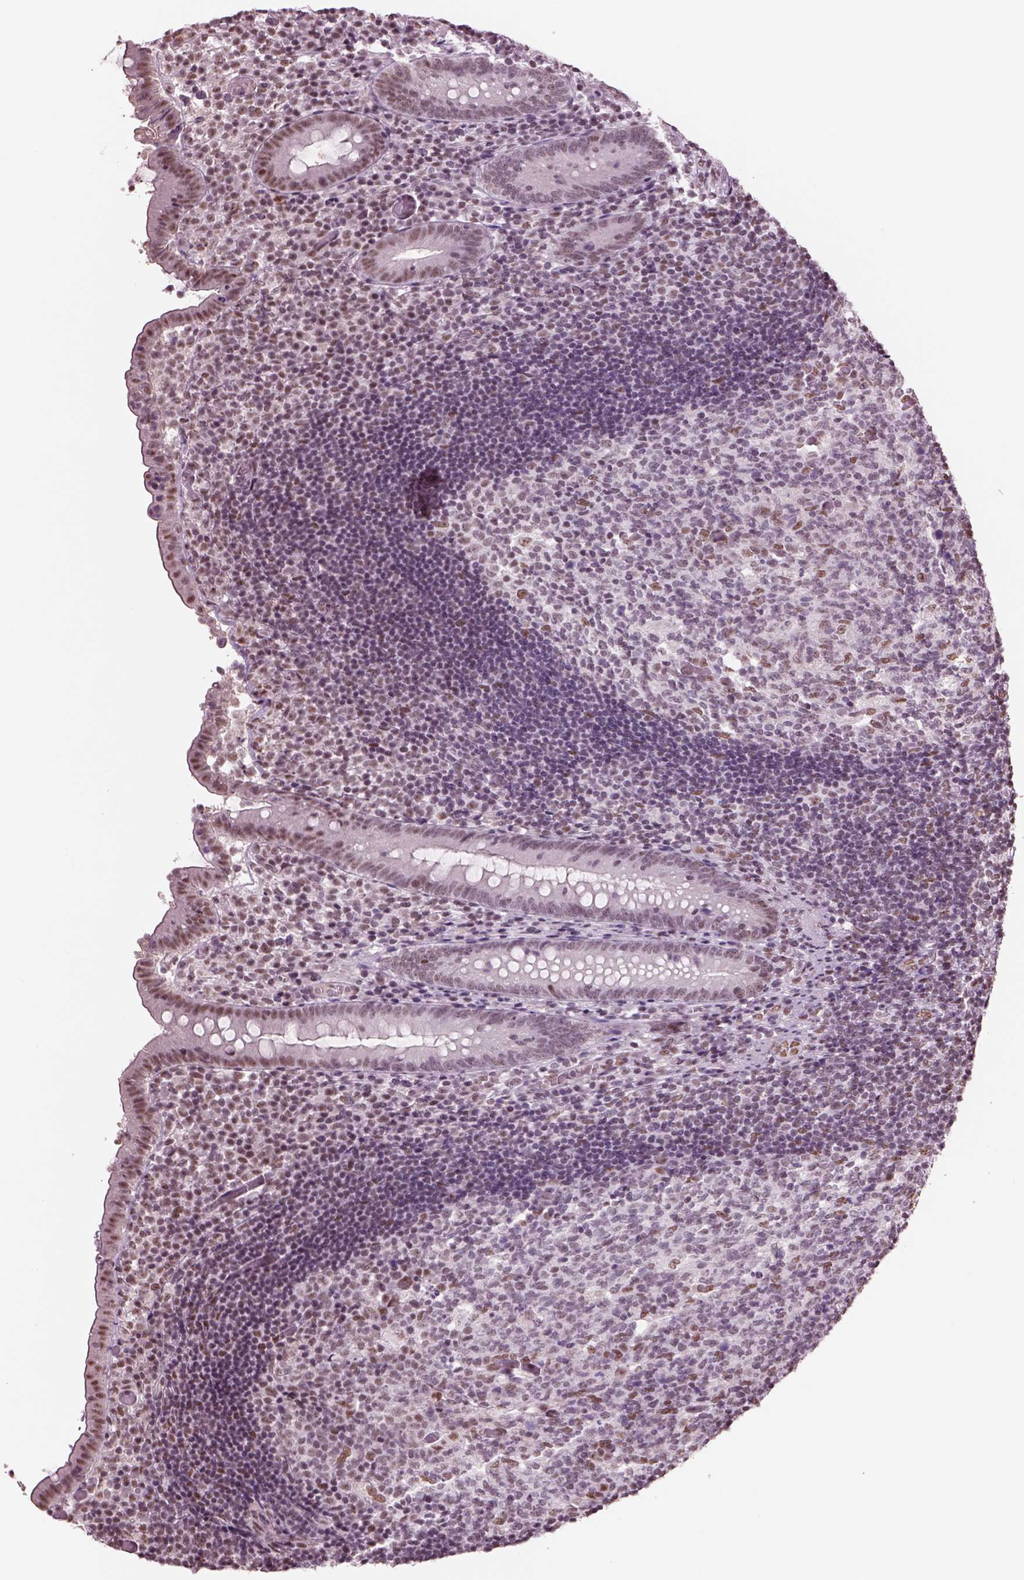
{"staining": {"intensity": "moderate", "quantity": "25%-75%", "location": "nuclear"}, "tissue": "appendix", "cell_type": "Glandular cells", "image_type": "normal", "snomed": [{"axis": "morphology", "description": "Normal tissue, NOS"}, {"axis": "topography", "description": "Appendix"}], "caption": "Immunohistochemistry staining of unremarkable appendix, which shows medium levels of moderate nuclear staining in approximately 25%-75% of glandular cells indicating moderate nuclear protein expression. The staining was performed using DAB (3,3'-diaminobenzidine) (brown) for protein detection and nuclei were counterstained in hematoxylin (blue).", "gene": "SEPHS1", "patient": {"sex": "female", "age": 32}}